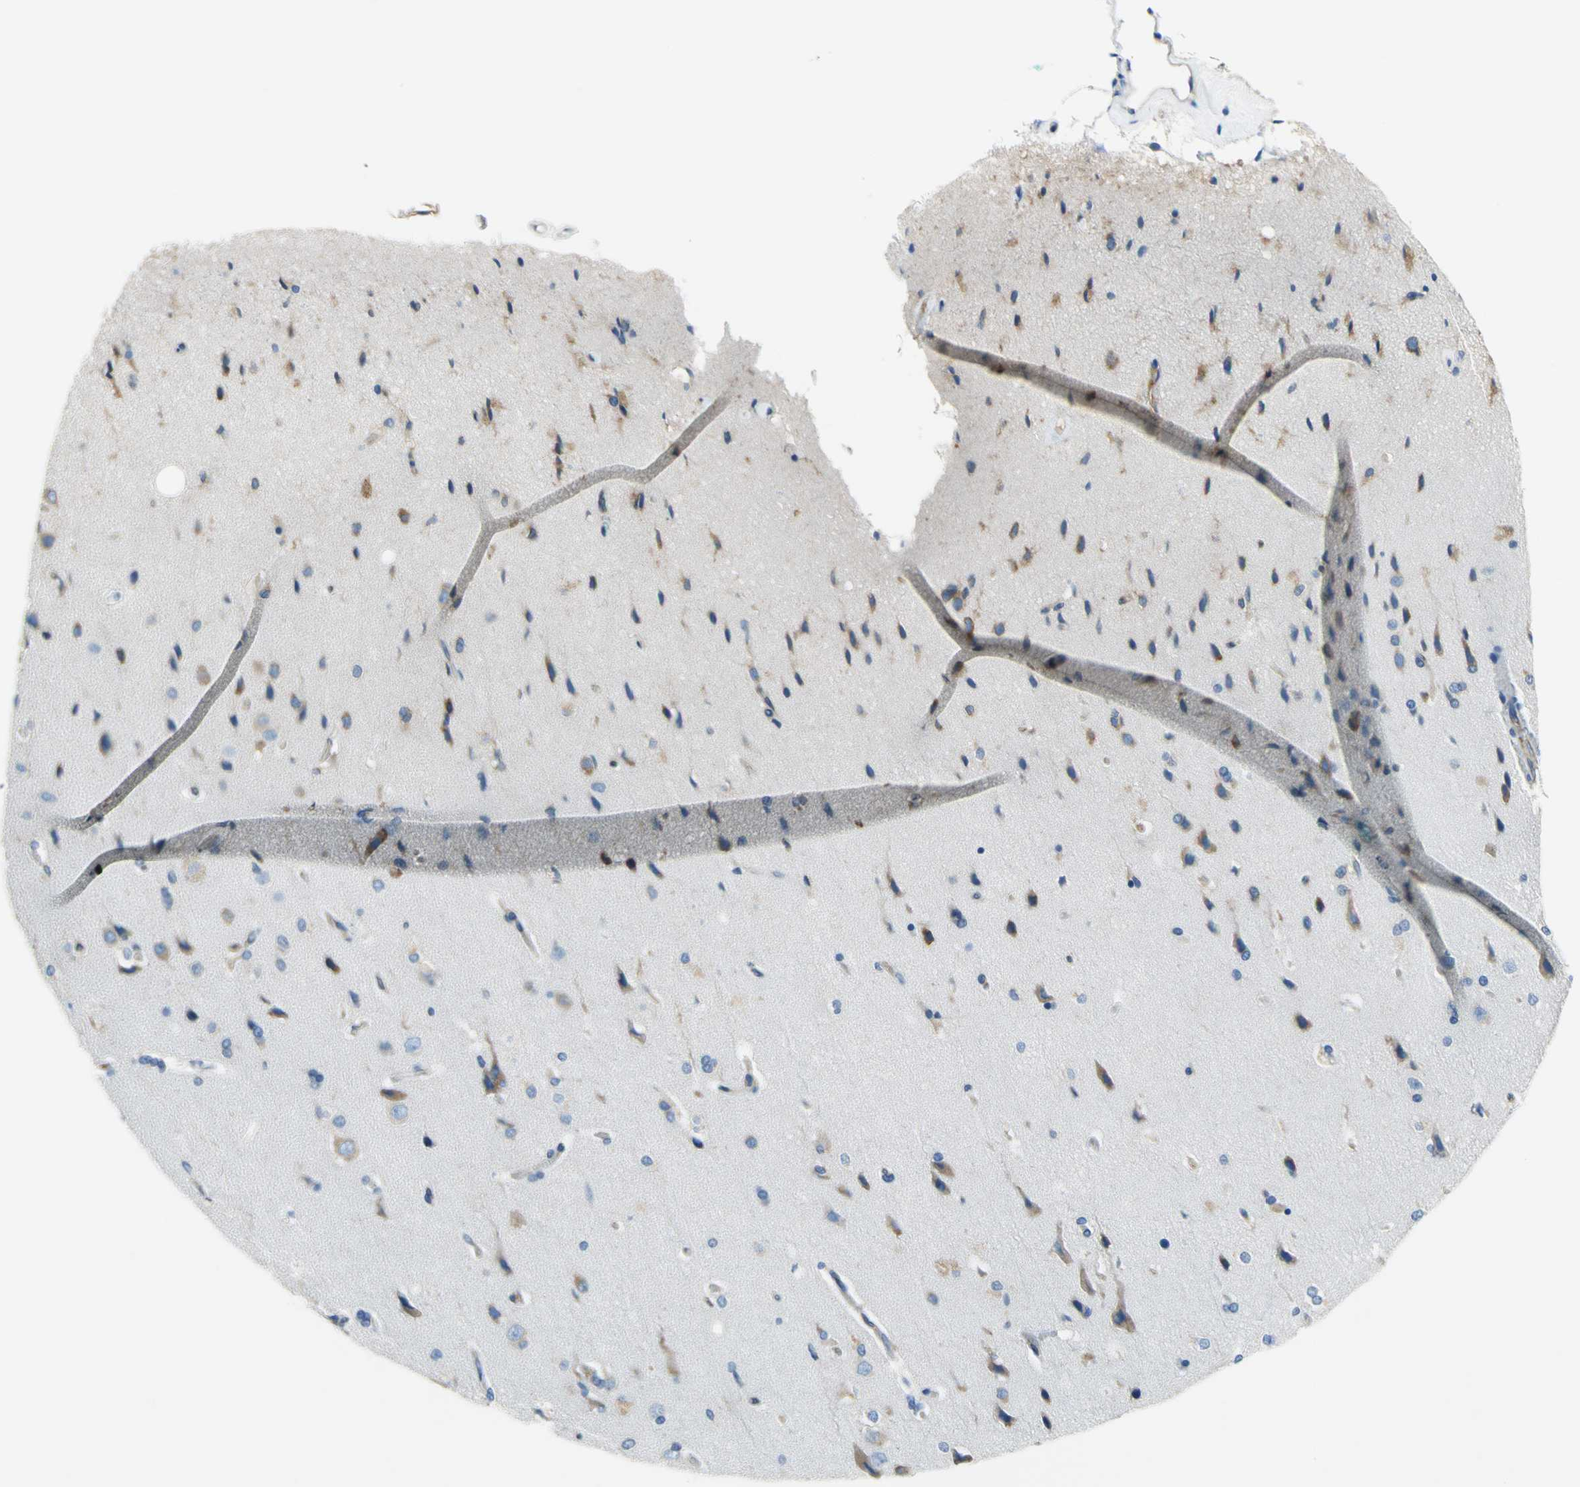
{"staining": {"intensity": "negative", "quantity": "none", "location": "none"}, "tissue": "cerebral cortex", "cell_type": "Endothelial cells", "image_type": "normal", "snomed": [{"axis": "morphology", "description": "Normal tissue, NOS"}, {"axis": "topography", "description": "Cerebral cortex"}], "caption": "The micrograph shows no significant positivity in endothelial cells of cerebral cortex.", "gene": "TRIM25", "patient": {"sex": "male", "age": 62}}